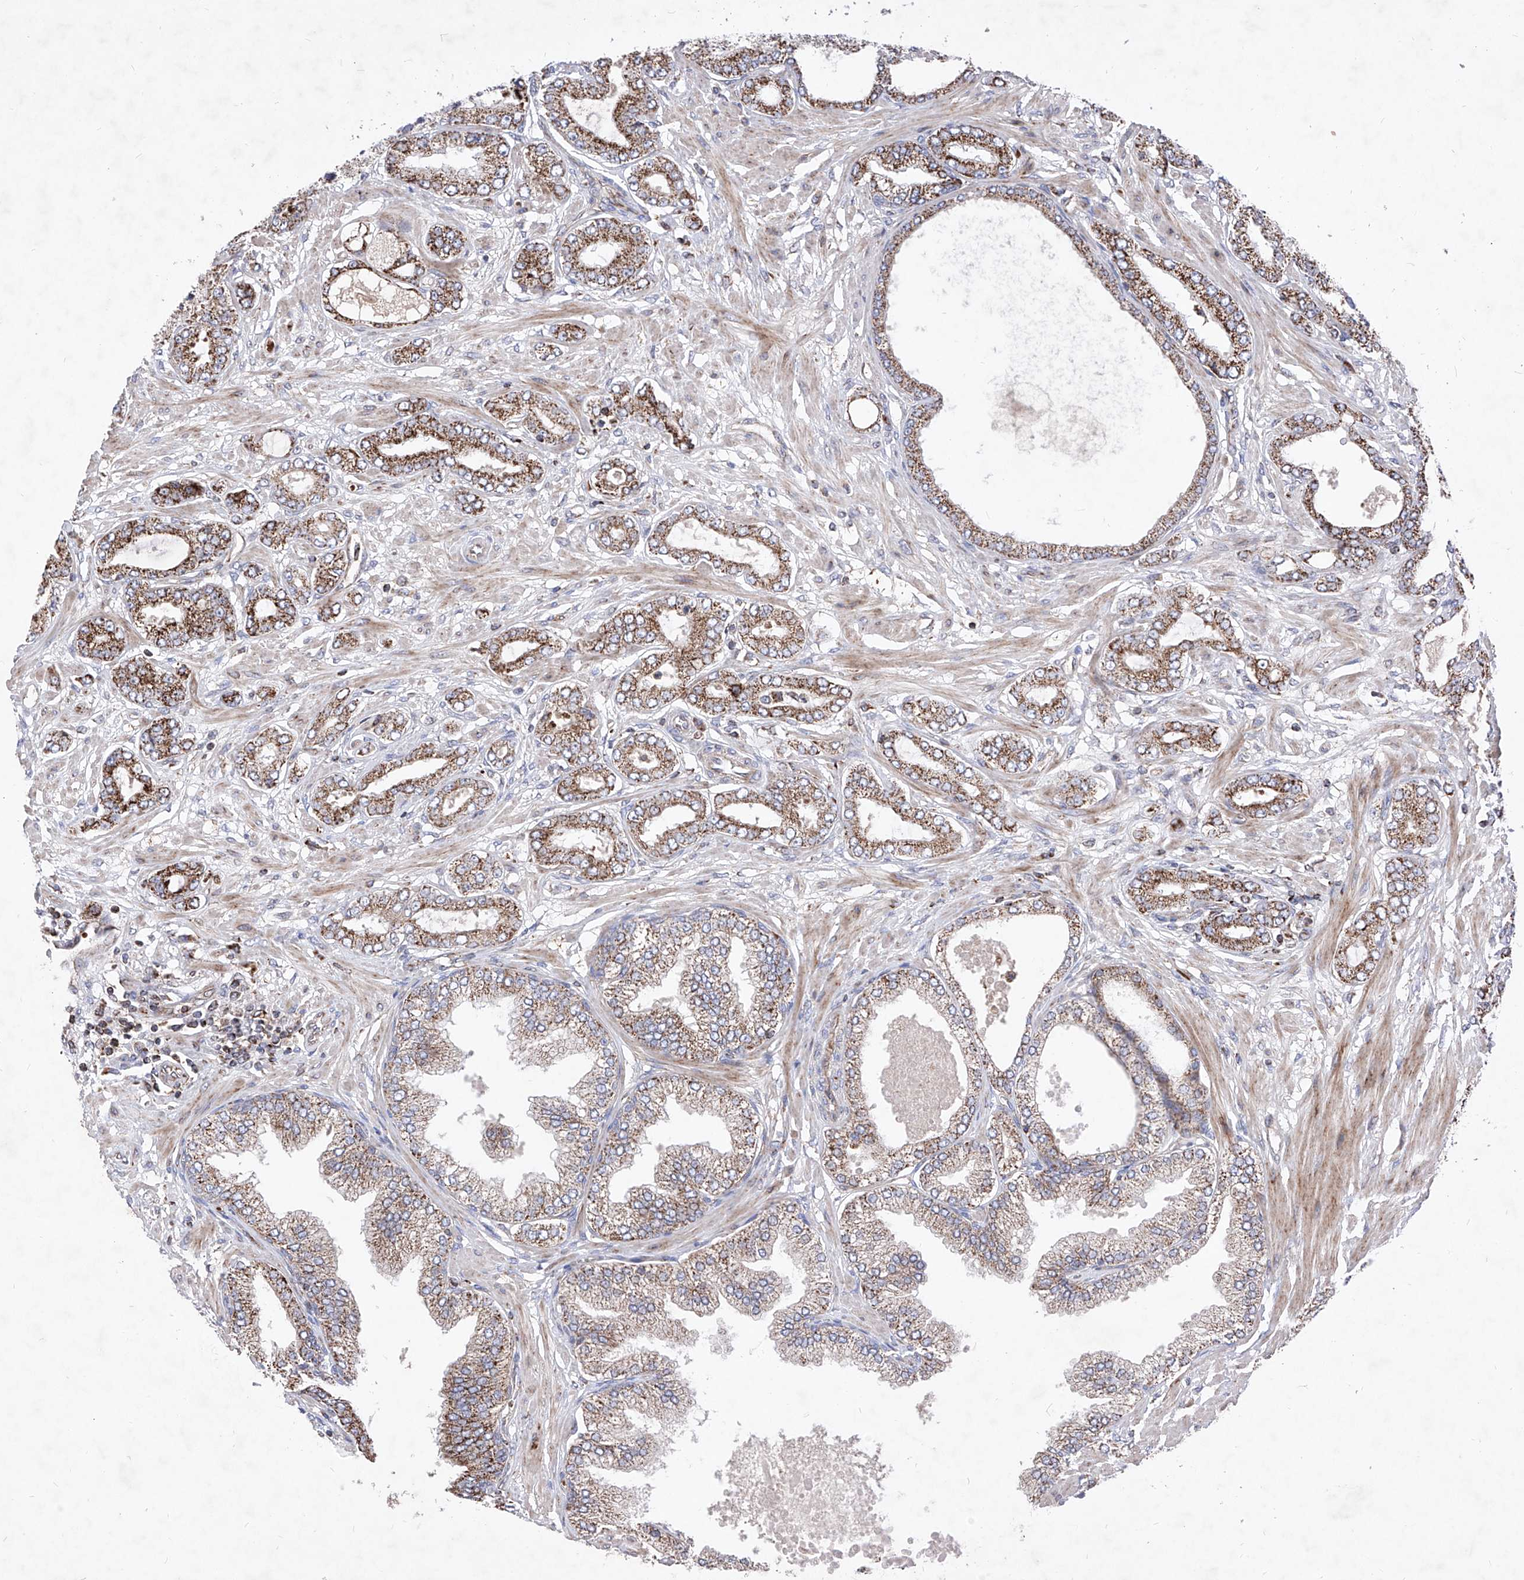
{"staining": {"intensity": "strong", "quantity": "25%-75%", "location": "cytoplasmic/membranous"}, "tissue": "prostate cancer", "cell_type": "Tumor cells", "image_type": "cancer", "snomed": [{"axis": "morphology", "description": "Adenocarcinoma, Low grade"}, {"axis": "topography", "description": "Prostate"}], "caption": "Protein expression analysis of adenocarcinoma (low-grade) (prostate) reveals strong cytoplasmic/membranous expression in about 25%-75% of tumor cells.", "gene": "SEMA6A", "patient": {"sex": "male", "age": 63}}